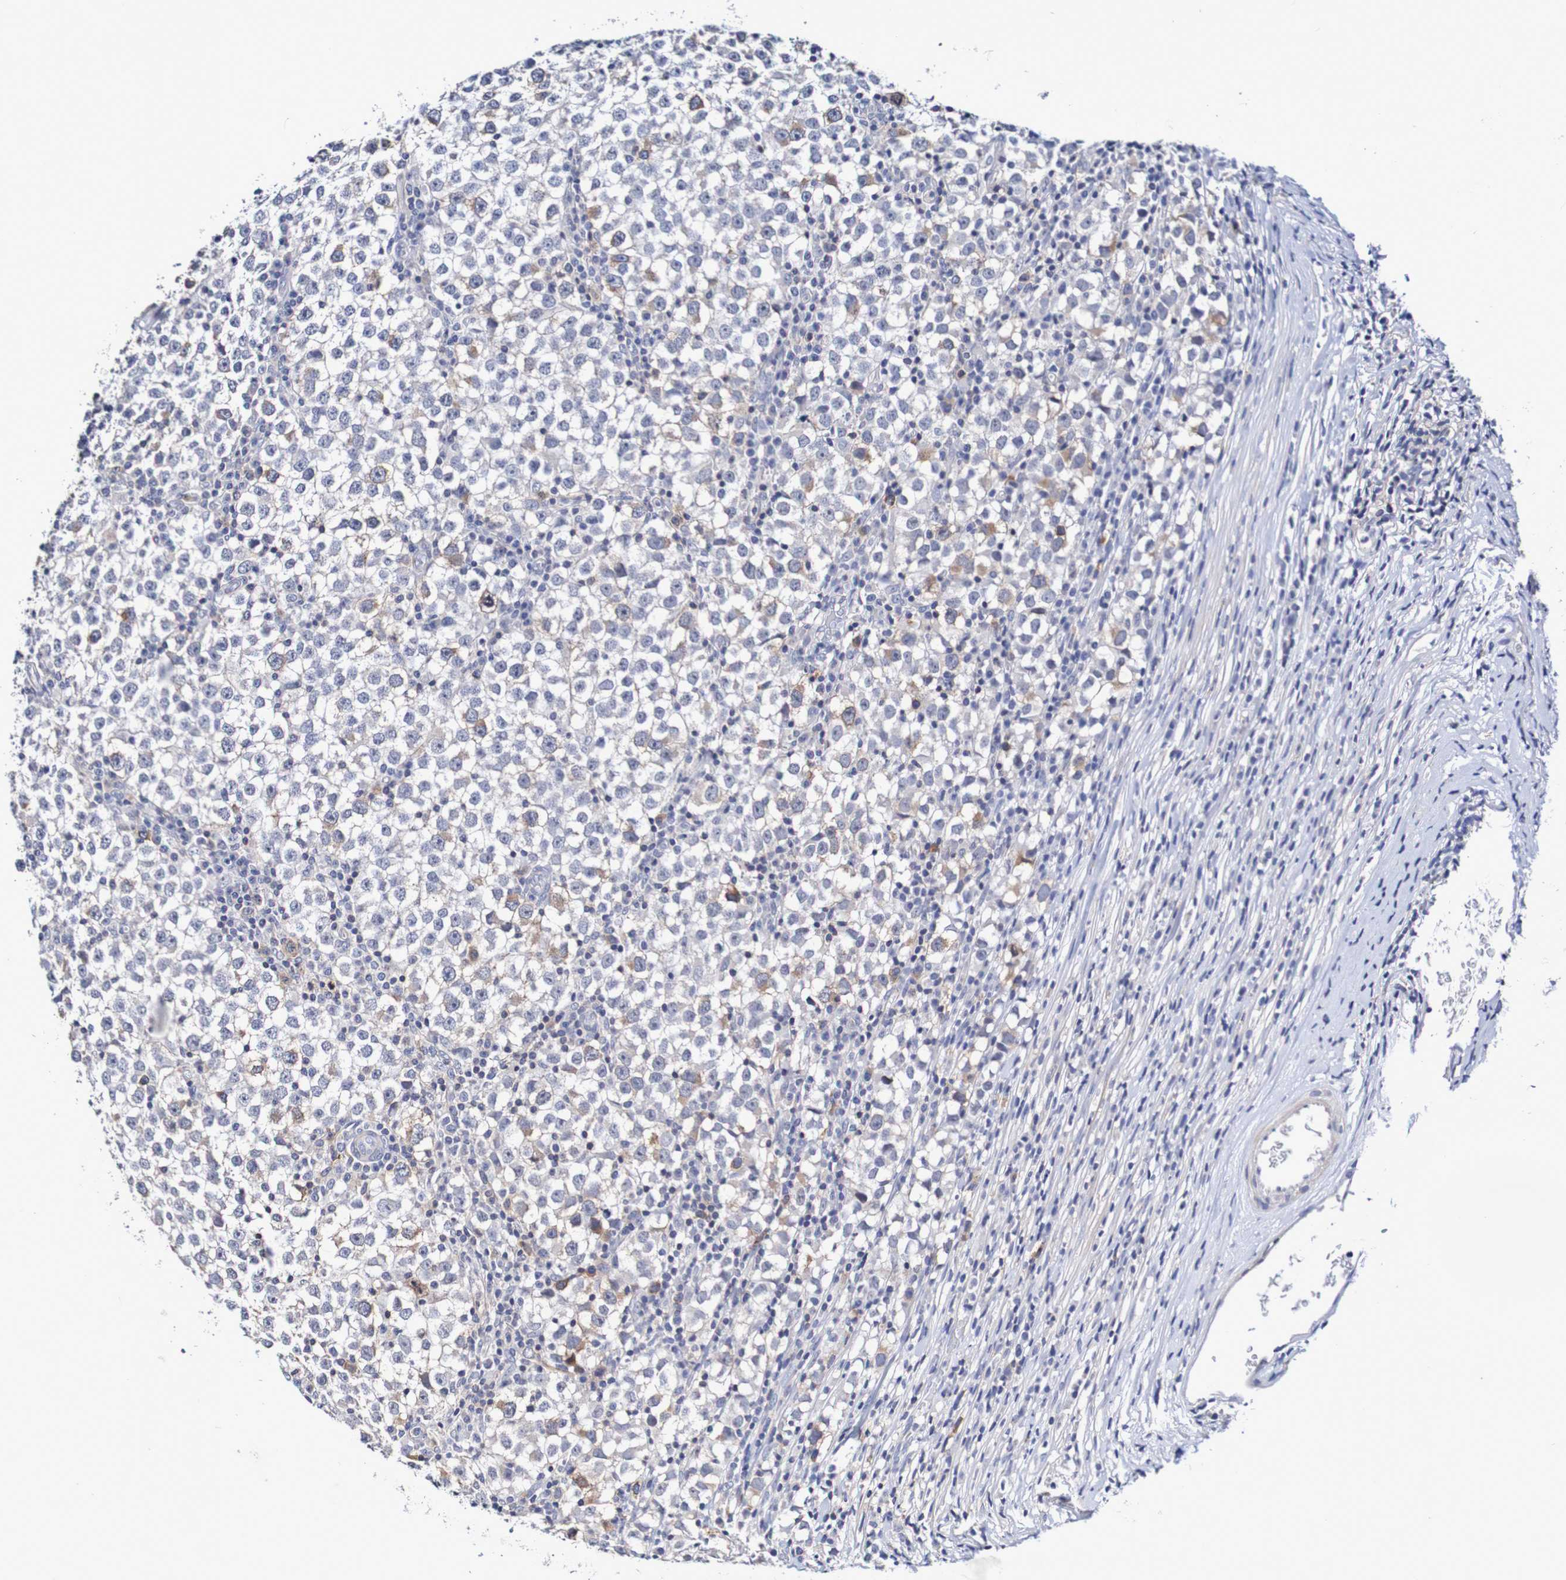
{"staining": {"intensity": "moderate", "quantity": "<25%", "location": "cytoplasmic/membranous"}, "tissue": "testis cancer", "cell_type": "Tumor cells", "image_type": "cancer", "snomed": [{"axis": "morphology", "description": "Seminoma, NOS"}, {"axis": "topography", "description": "Testis"}], "caption": "Testis seminoma stained with IHC shows moderate cytoplasmic/membranous positivity in about <25% of tumor cells.", "gene": "ACVR1C", "patient": {"sex": "male", "age": 65}}